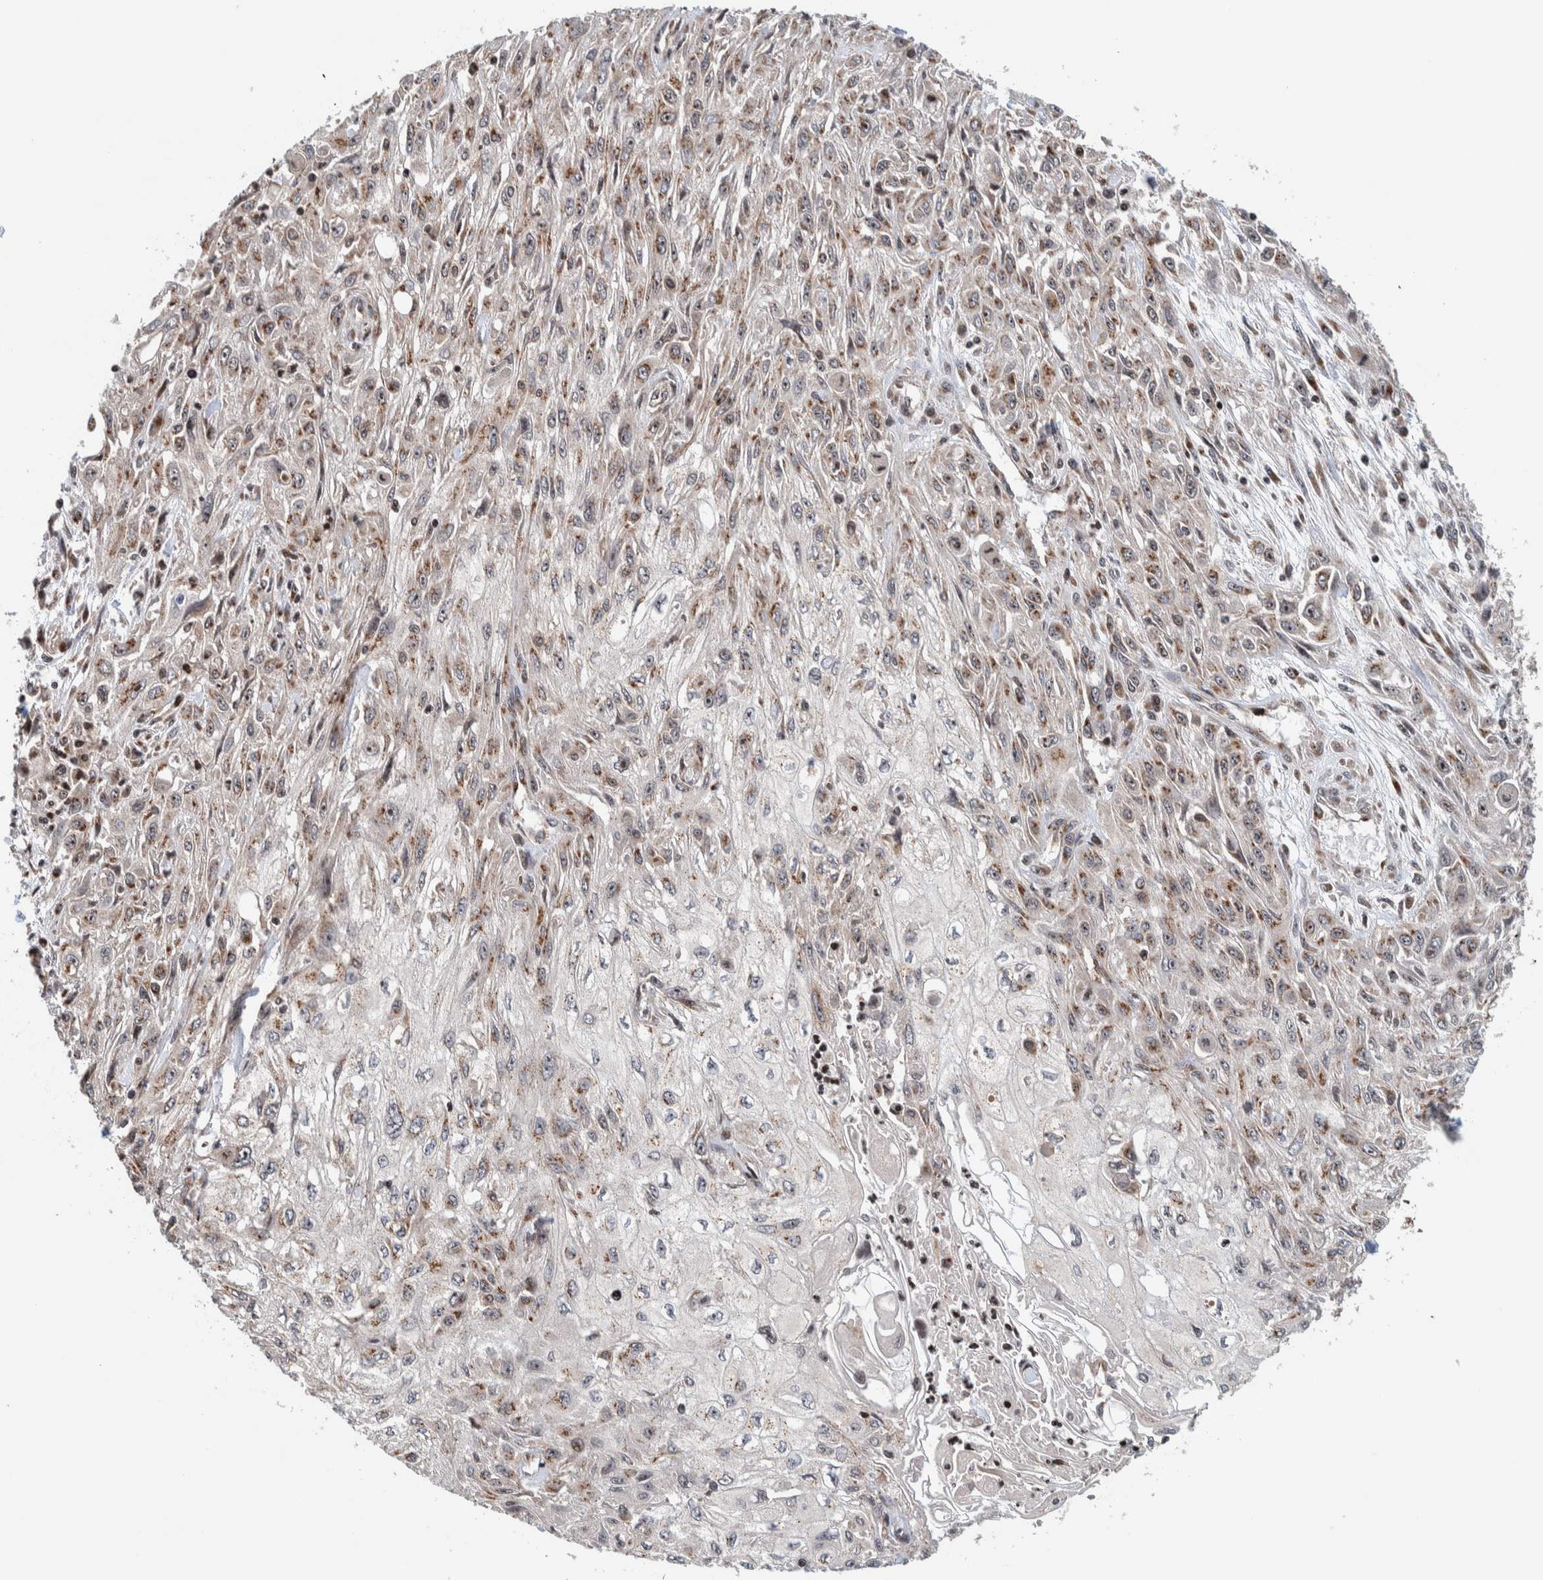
{"staining": {"intensity": "moderate", "quantity": "25%-75%", "location": "cytoplasmic/membranous"}, "tissue": "skin cancer", "cell_type": "Tumor cells", "image_type": "cancer", "snomed": [{"axis": "morphology", "description": "Squamous cell carcinoma, NOS"}, {"axis": "morphology", "description": "Squamous cell carcinoma, metastatic, NOS"}, {"axis": "topography", "description": "Skin"}, {"axis": "topography", "description": "Lymph node"}], "caption": "A brown stain labels moderate cytoplasmic/membranous staining of a protein in metastatic squamous cell carcinoma (skin) tumor cells.", "gene": "CCDC182", "patient": {"sex": "male", "age": 75}}